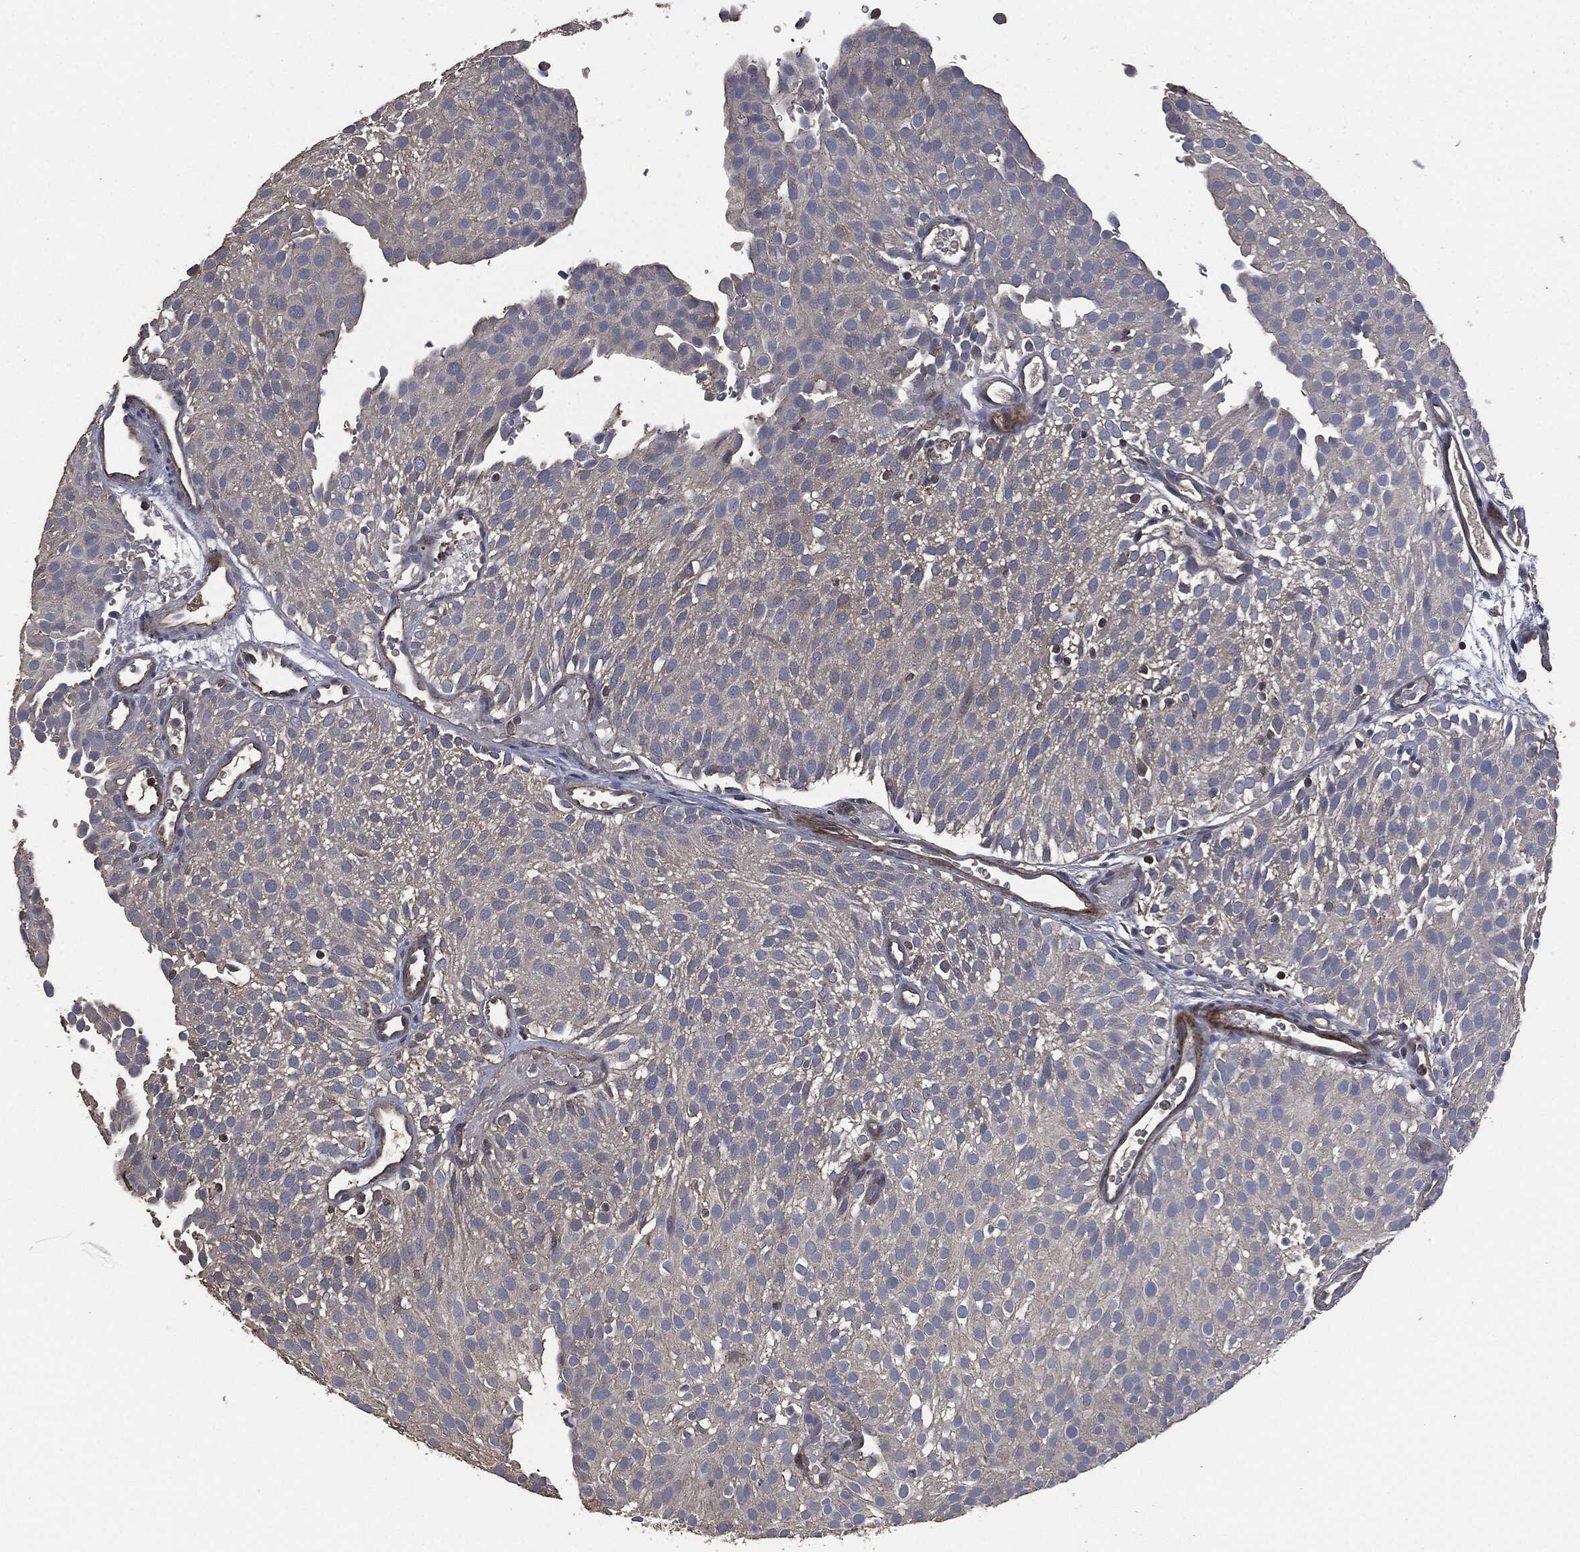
{"staining": {"intensity": "negative", "quantity": "none", "location": "none"}, "tissue": "urothelial cancer", "cell_type": "Tumor cells", "image_type": "cancer", "snomed": [{"axis": "morphology", "description": "Urothelial carcinoma, Low grade"}, {"axis": "topography", "description": "Urinary bladder"}], "caption": "The micrograph reveals no significant staining in tumor cells of urothelial carcinoma (low-grade).", "gene": "MSLN", "patient": {"sex": "male", "age": 78}}